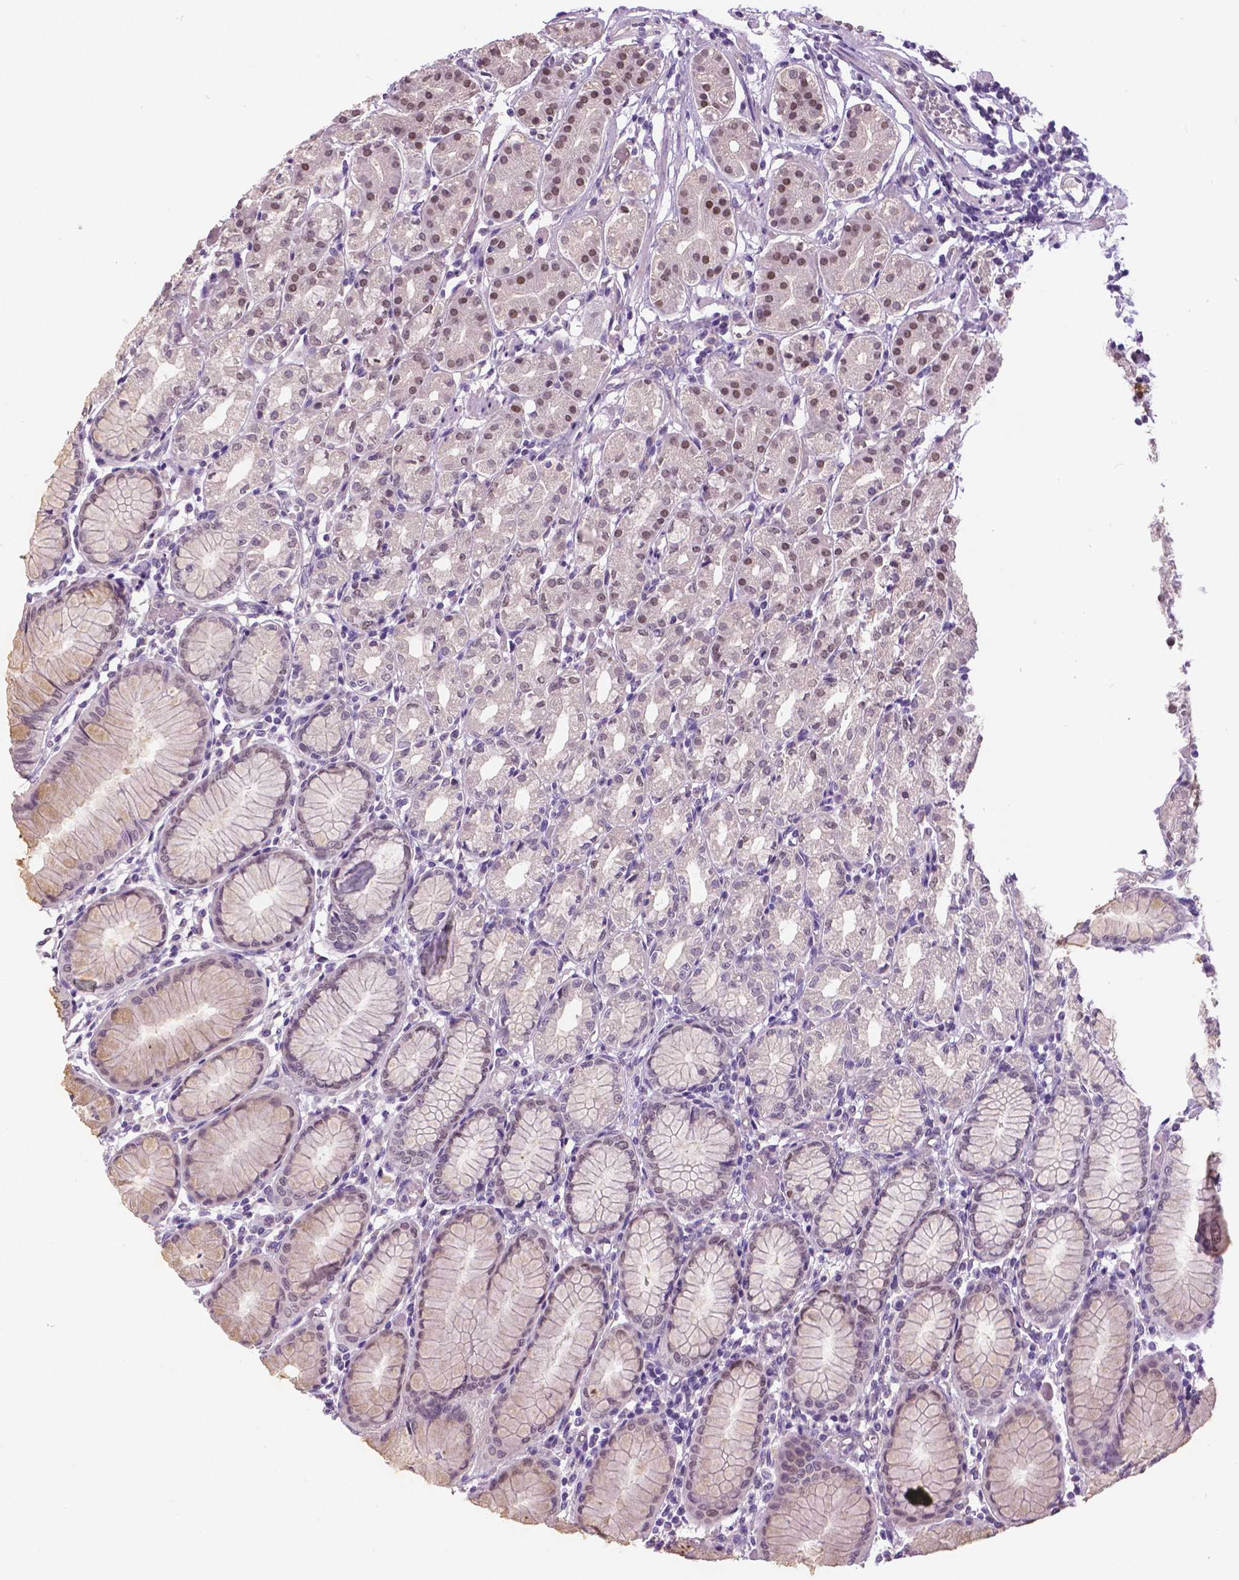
{"staining": {"intensity": "moderate", "quantity": "<25%", "location": "cytoplasmic/membranous,nuclear"}, "tissue": "stomach", "cell_type": "Glandular cells", "image_type": "normal", "snomed": [{"axis": "morphology", "description": "Normal tissue, NOS"}, {"axis": "topography", "description": "Stomach"}], "caption": "Brown immunohistochemical staining in benign human stomach shows moderate cytoplasmic/membranous,nuclear expression in approximately <25% of glandular cells.", "gene": "FOXA1", "patient": {"sex": "female", "age": 57}}